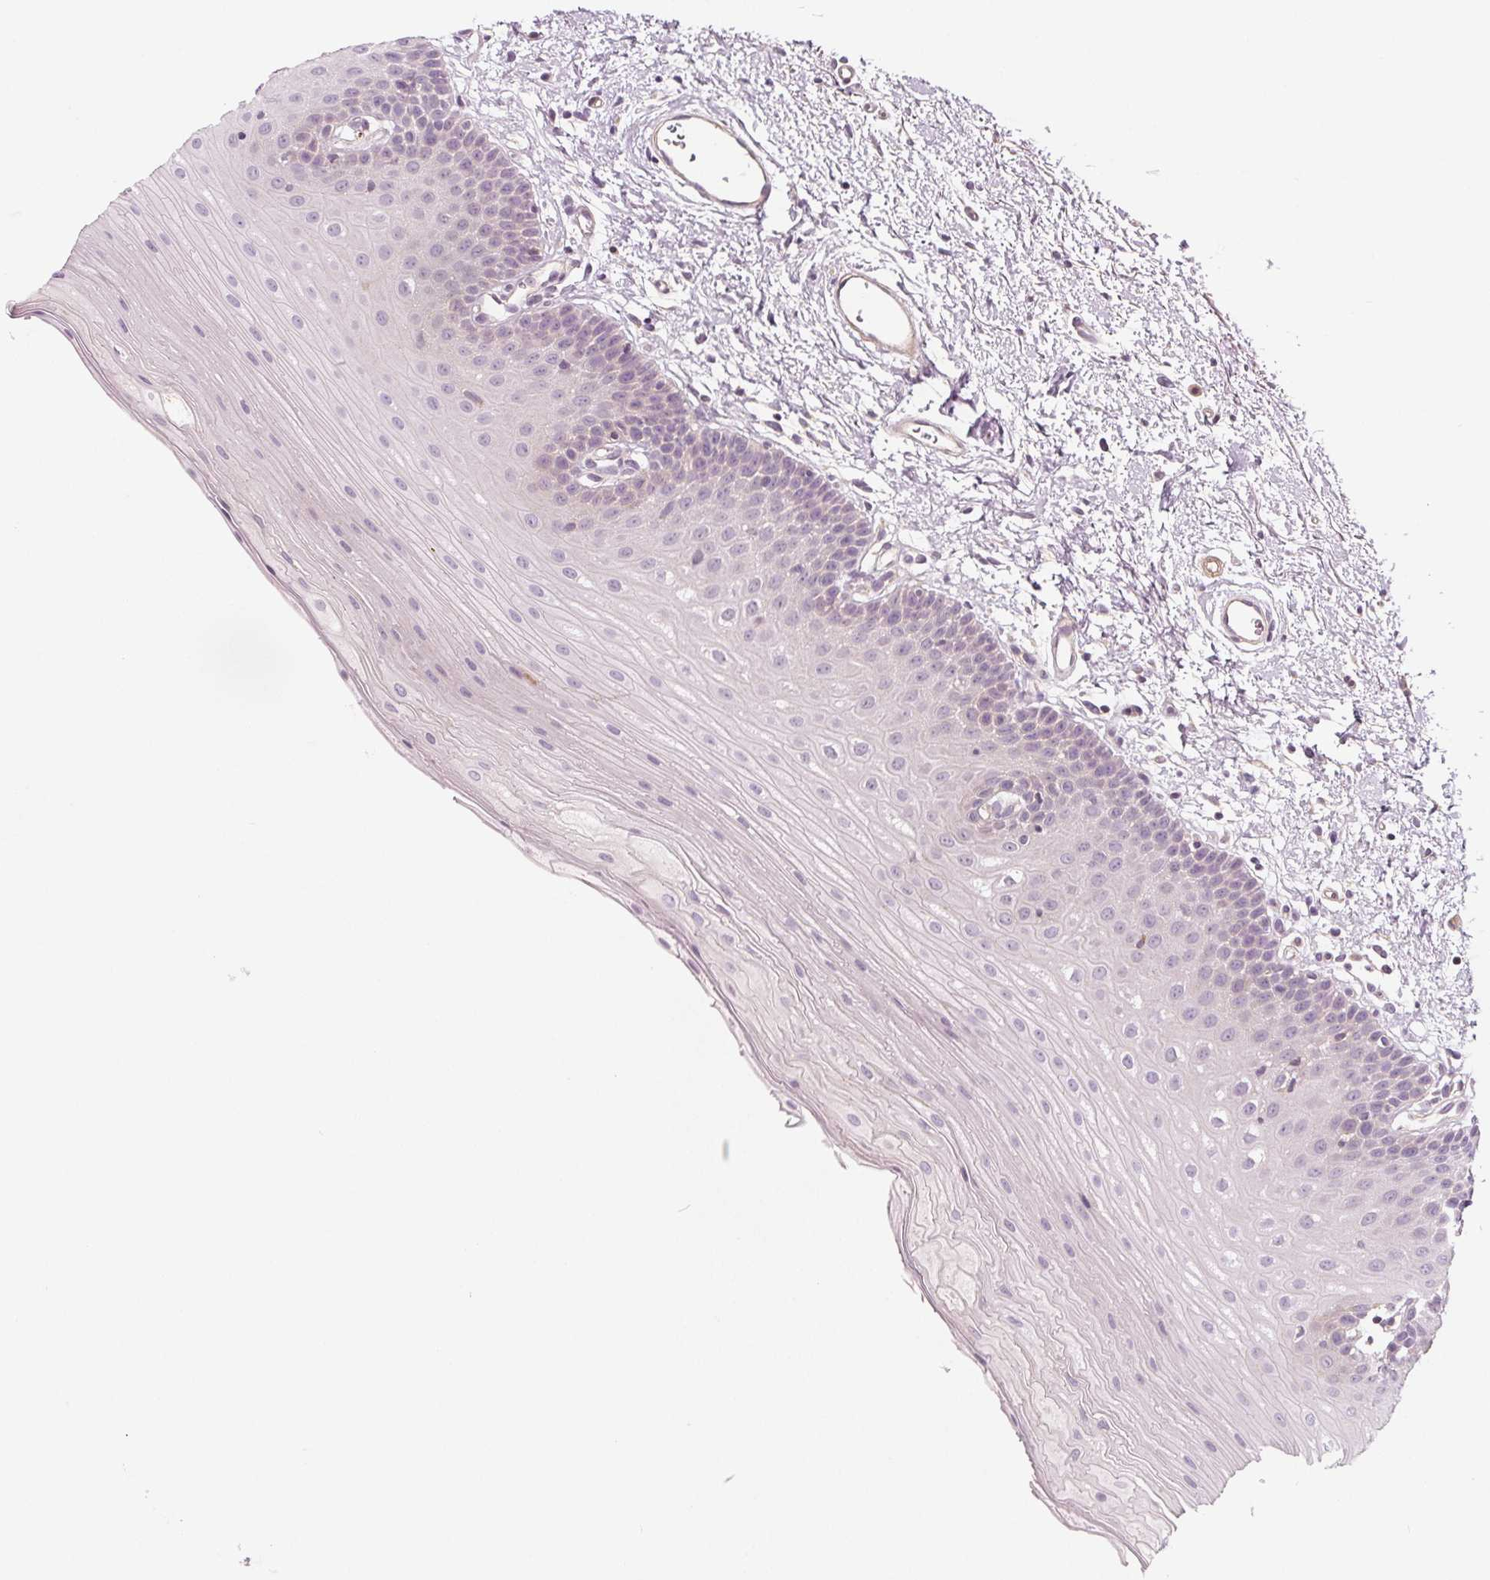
{"staining": {"intensity": "weak", "quantity": "<25%", "location": "cytoplasmic/membranous"}, "tissue": "oral mucosa", "cell_type": "Squamous epithelial cells", "image_type": "normal", "snomed": [{"axis": "morphology", "description": "Normal tissue, NOS"}, {"axis": "morphology", "description": "Adenocarcinoma, NOS"}, {"axis": "topography", "description": "Oral tissue"}, {"axis": "topography", "description": "Head-Neck"}], "caption": "Immunohistochemical staining of unremarkable human oral mucosa displays no significant positivity in squamous epithelial cells.", "gene": "ADAM33", "patient": {"sex": "female", "age": 57}}